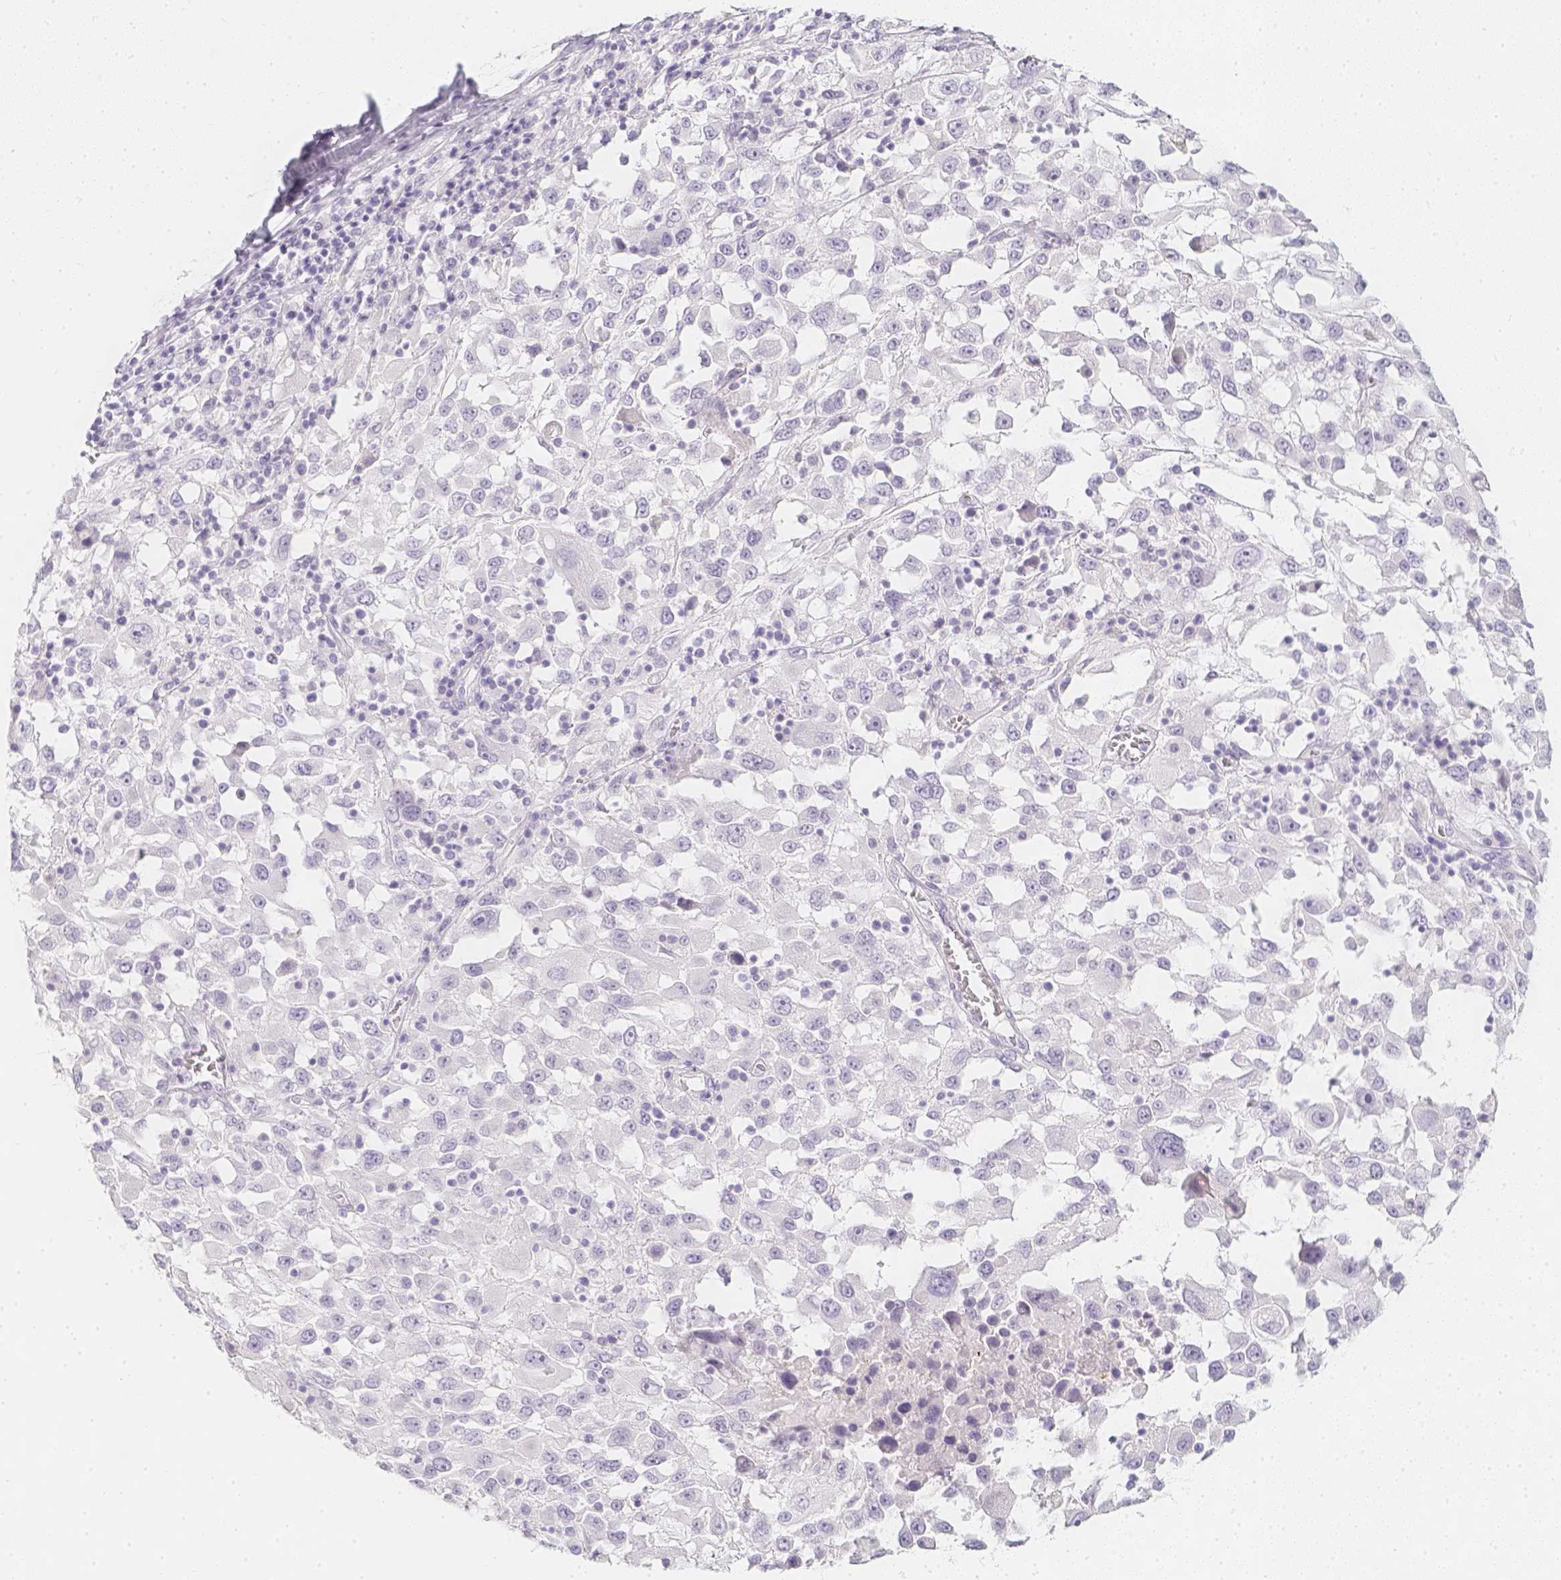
{"staining": {"intensity": "negative", "quantity": "none", "location": "none"}, "tissue": "melanoma", "cell_type": "Tumor cells", "image_type": "cancer", "snomed": [{"axis": "morphology", "description": "Malignant melanoma, Metastatic site"}, {"axis": "topography", "description": "Soft tissue"}], "caption": "IHC of melanoma exhibits no positivity in tumor cells. (DAB immunohistochemistry with hematoxylin counter stain).", "gene": "SLC18A1", "patient": {"sex": "male", "age": 50}}